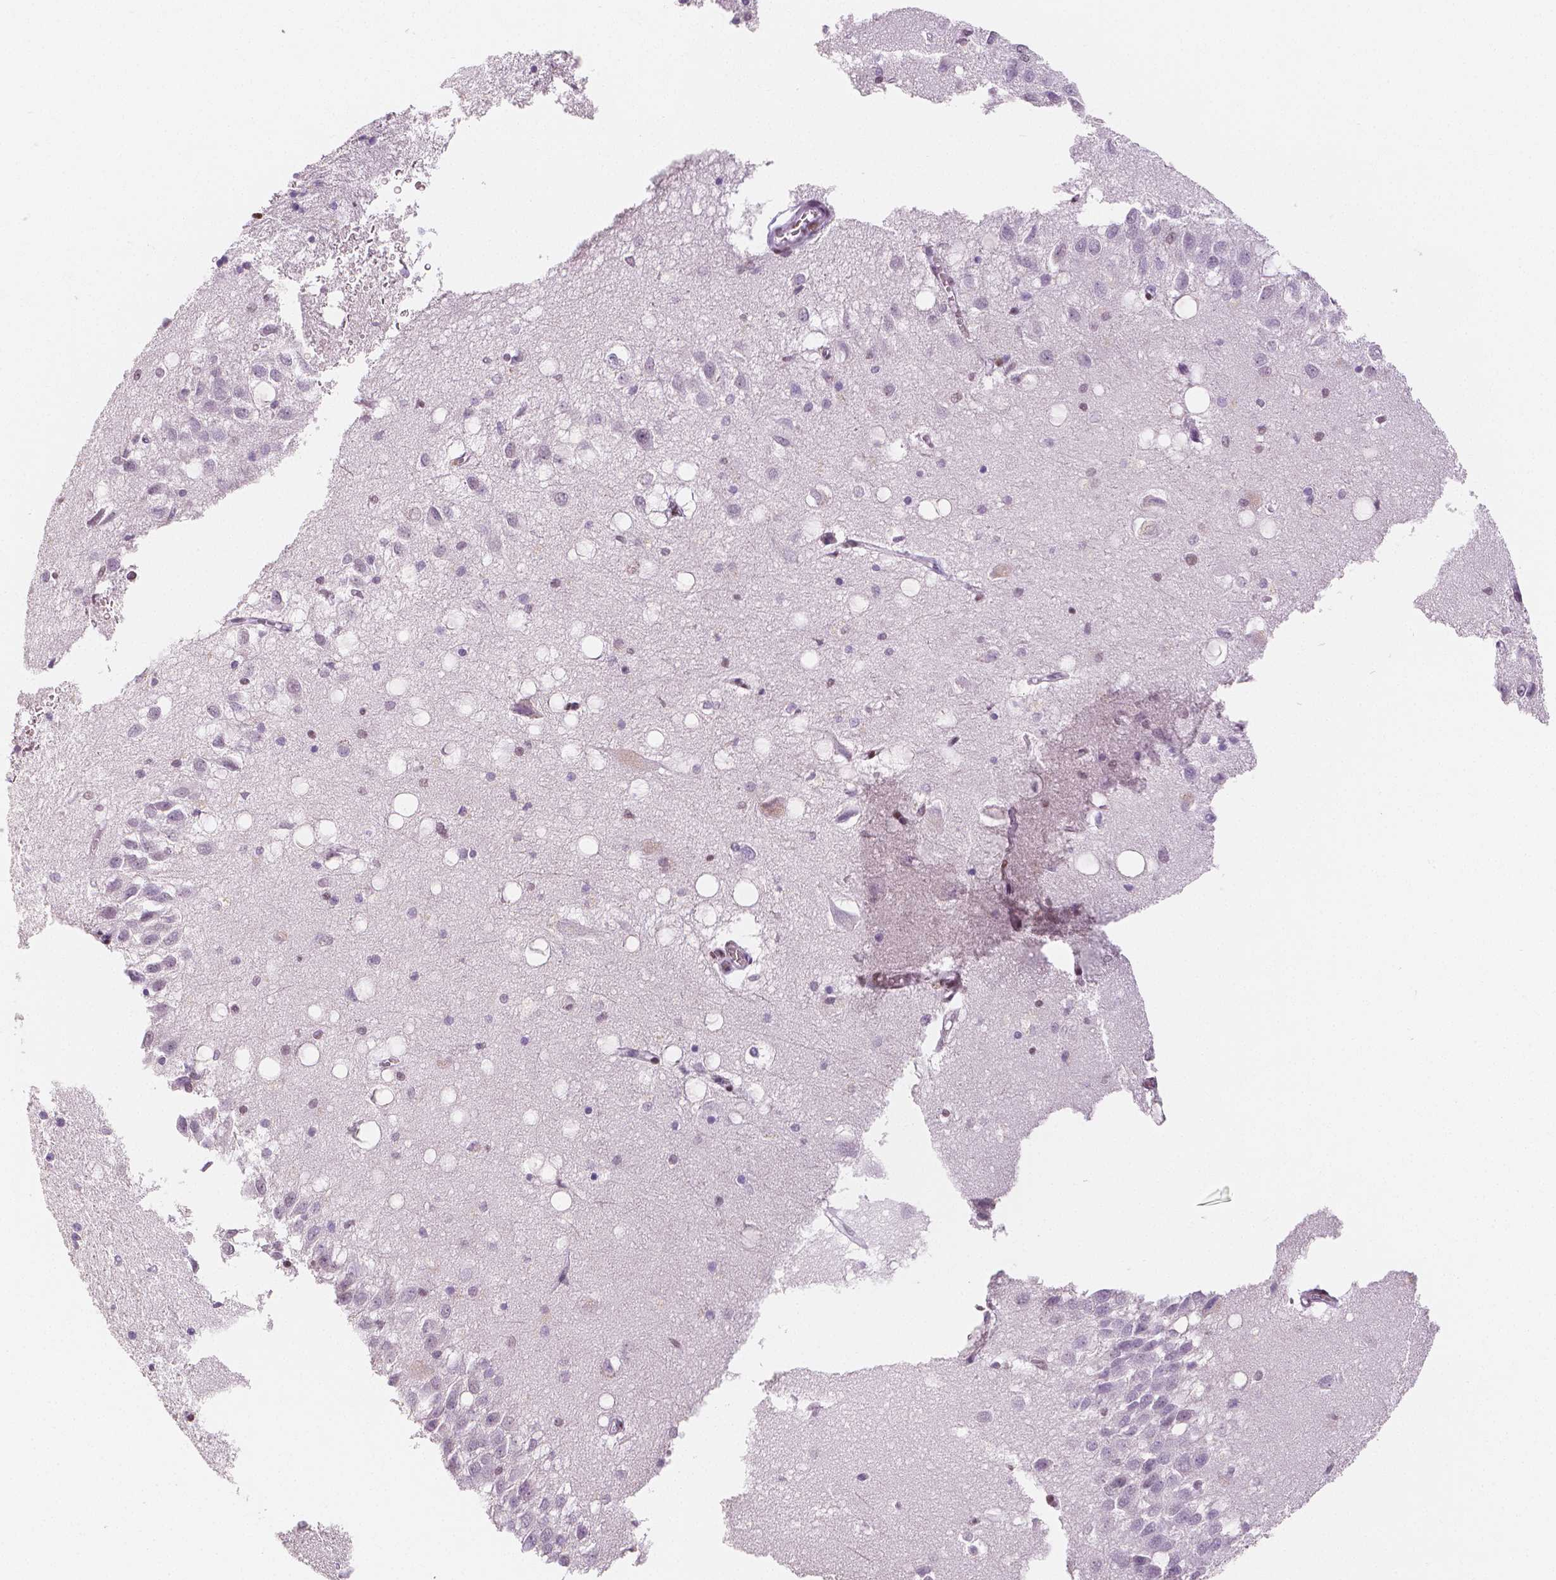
{"staining": {"intensity": "negative", "quantity": "none", "location": "none"}, "tissue": "hippocampus", "cell_type": "Glial cells", "image_type": "normal", "snomed": [{"axis": "morphology", "description": "Normal tissue, NOS"}, {"axis": "topography", "description": "Hippocampus"}], "caption": "Immunohistochemistry of benign hippocampus demonstrates no staining in glial cells.", "gene": "HDAC1", "patient": {"sex": "male", "age": 58}}